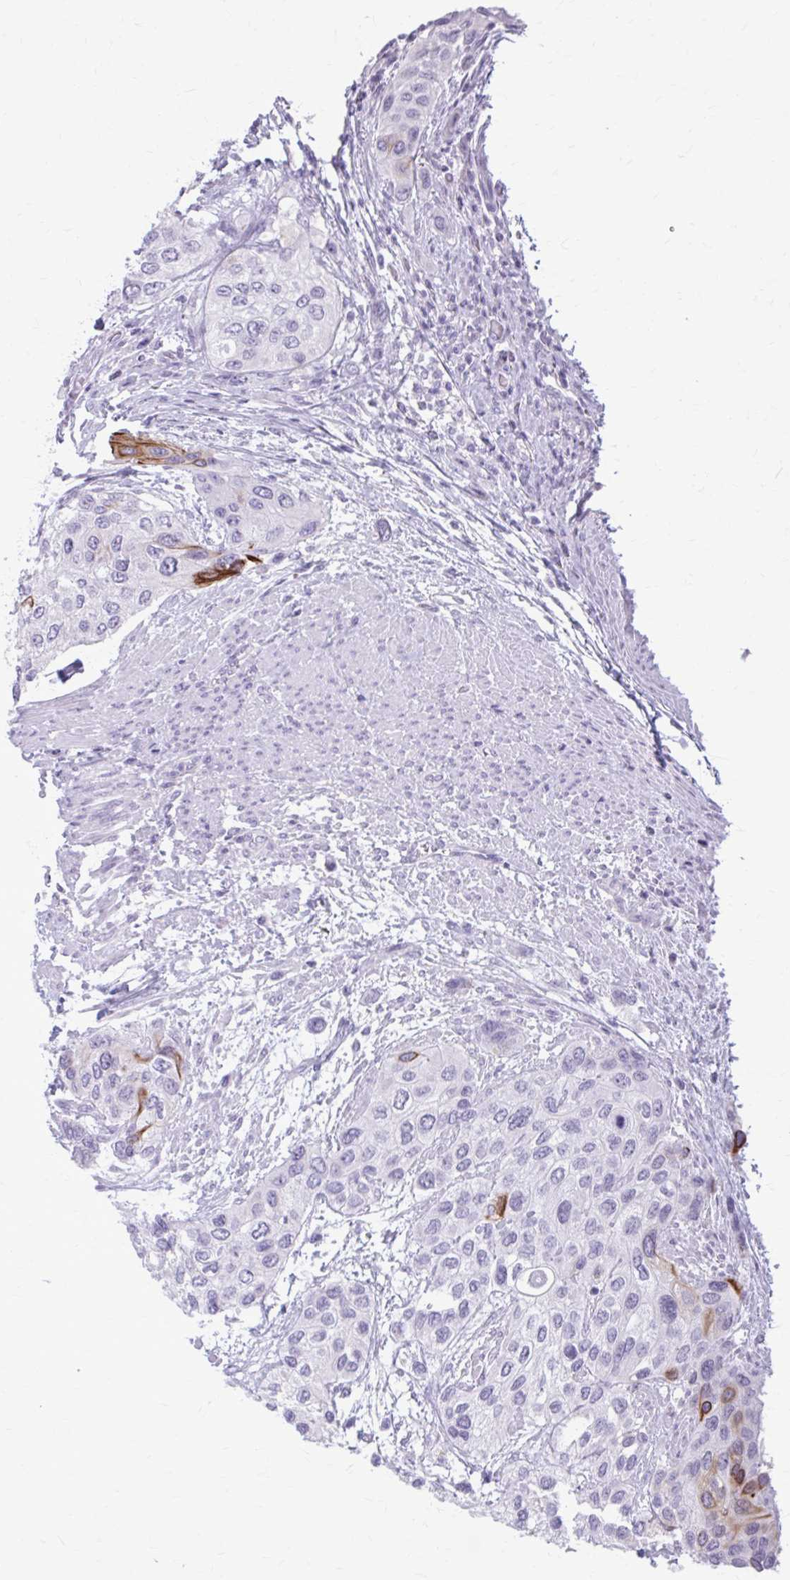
{"staining": {"intensity": "strong", "quantity": "<25%", "location": "cytoplasmic/membranous"}, "tissue": "urothelial cancer", "cell_type": "Tumor cells", "image_type": "cancer", "snomed": [{"axis": "morphology", "description": "Normal tissue, NOS"}, {"axis": "morphology", "description": "Urothelial carcinoma, High grade"}, {"axis": "topography", "description": "Vascular tissue"}, {"axis": "topography", "description": "Urinary bladder"}], "caption": "A medium amount of strong cytoplasmic/membranous positivity is identified in about <25% of tumor cells in high-grade urothelial carcinoma tissue. The staining was performed using DAB (3,3'-diaminobenzidine), with brown indicating positive protein expression. Nuclei are stained blue with hematoxylin.", "gene": "KRT5", "patient": {"sex": "female", "age": 56}}